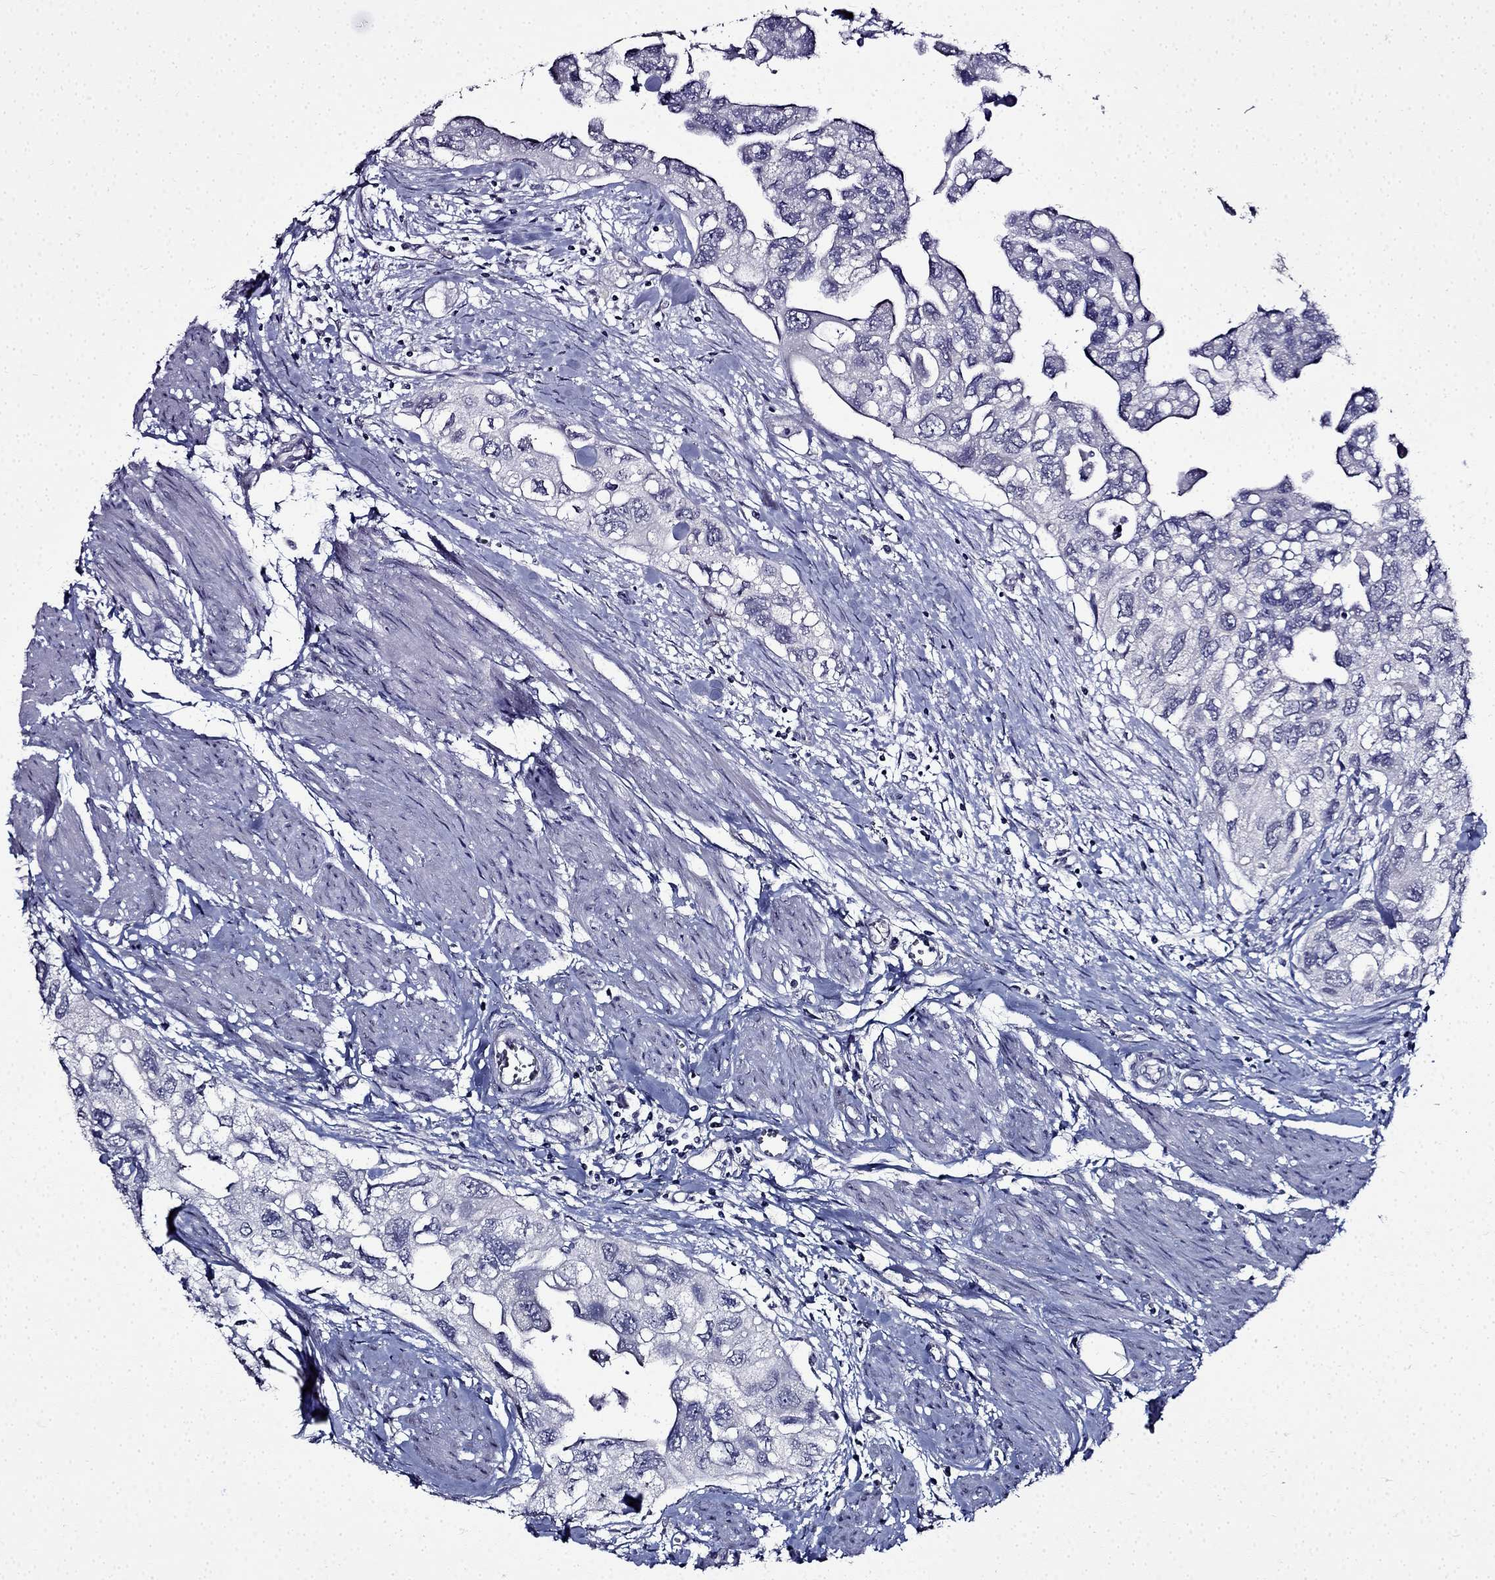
{"staining": {"intensity": "negative", "quantity": "none", "location": "none"}, "tissue": "urothelial cancer", "cell_type": "Tumor cells", "image_type": "cancer", "snomed": [{"axis": "morphology", "description": "Urothelial carcinoma, High grade"}, {"axis": "topography", "description": "Urinary bladder"}], "caption": "A photomicrograph of high-grade urothelial carcinoma stained for a protein reveals no brown staining in tumor cells.", "gene": "TMEM266", "patient": {"sex": "male", "age": 59}}